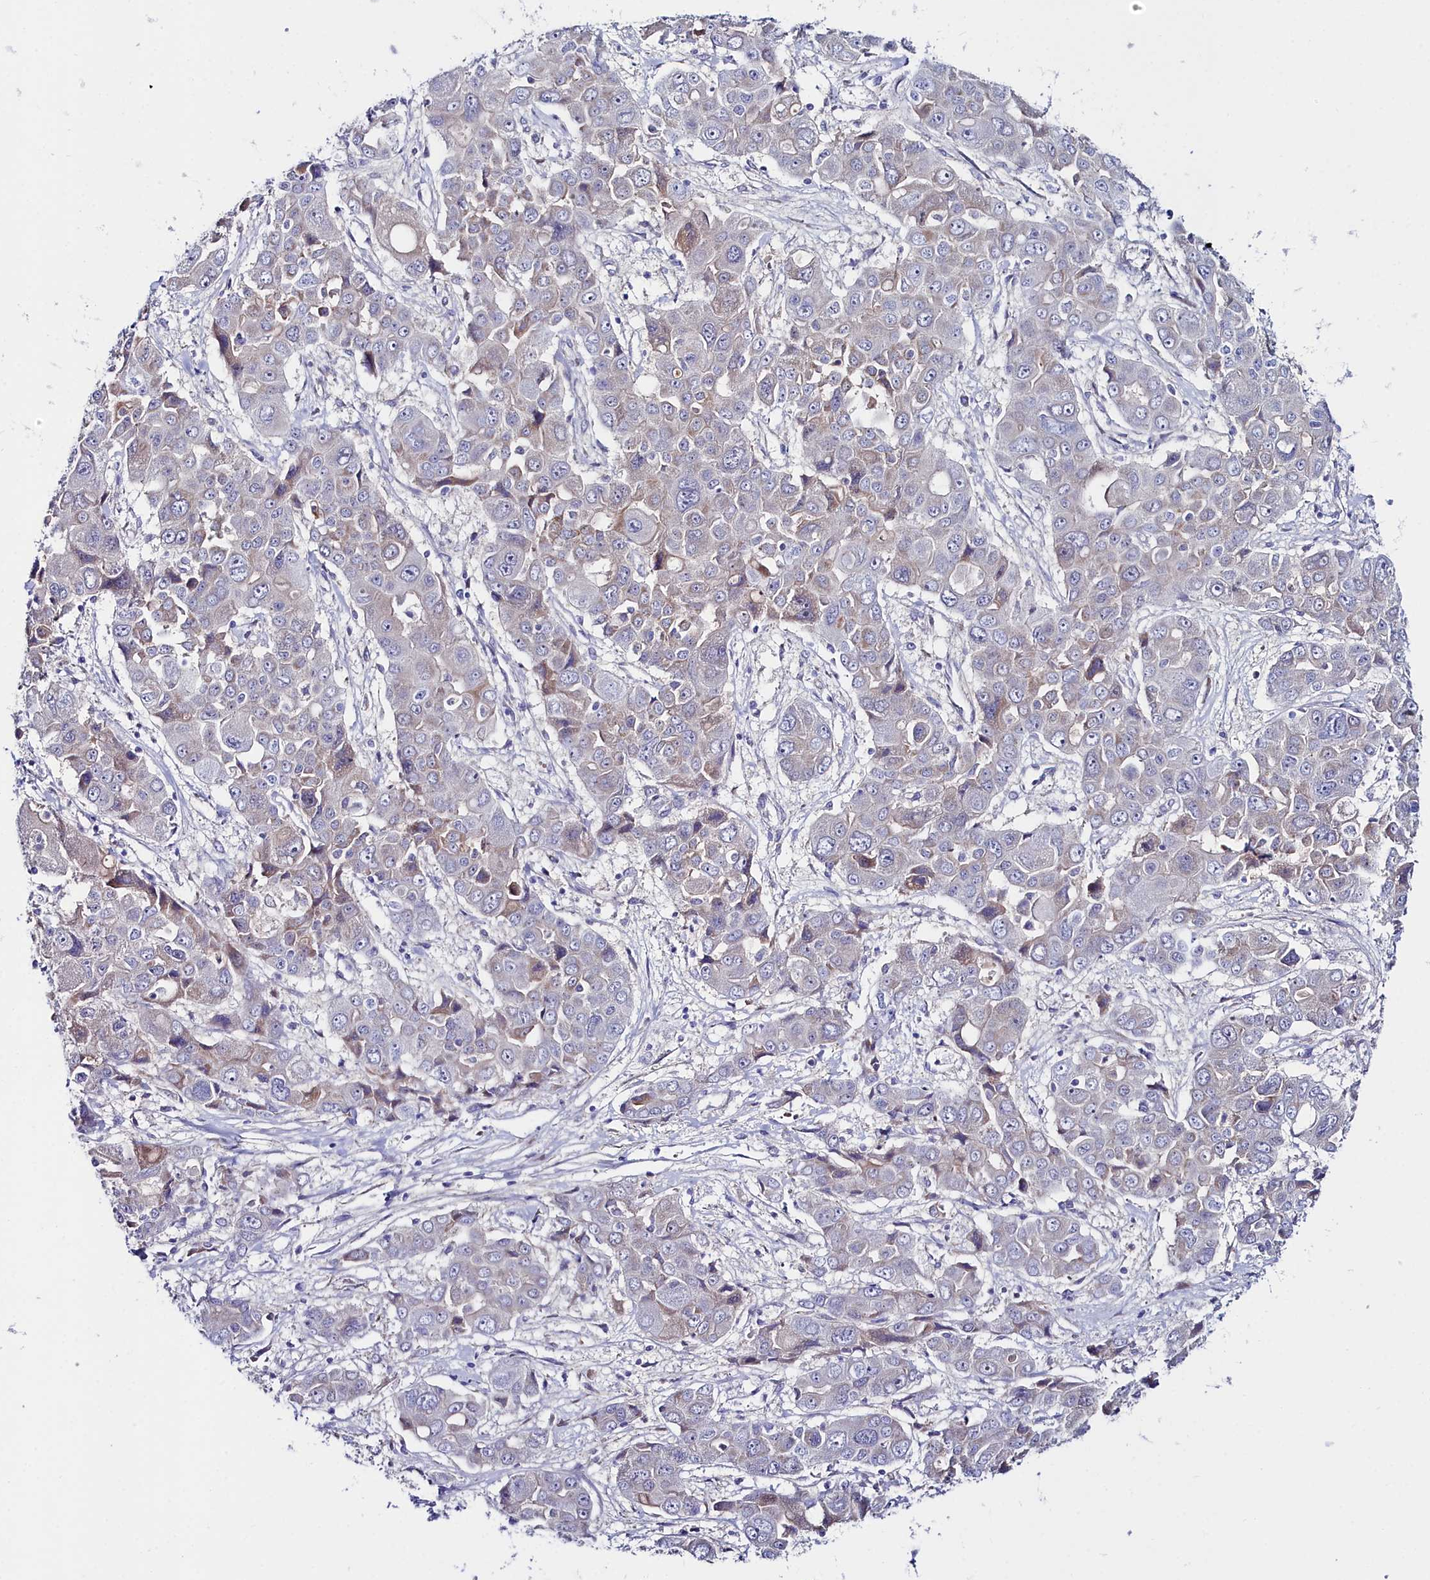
{"staining": {"intensity": "weak", "quantity": "<25%", "location": "cytoplasmic/membranous"}, "tissue": "liver cancer", "cell_type": "Tumor cells", "image_type": "cancer", "snomed": [{"axis": "morphology", "description": "Cholangiocarcinoma"}, {"axis": "topography", "description": "Liver"}], "caption": "IHC of liver cholangiocarcinoma exhibits no staining in tumor cells.", "gene": "SLC49A3", "patient": {"sex": "male", "age": 67}}